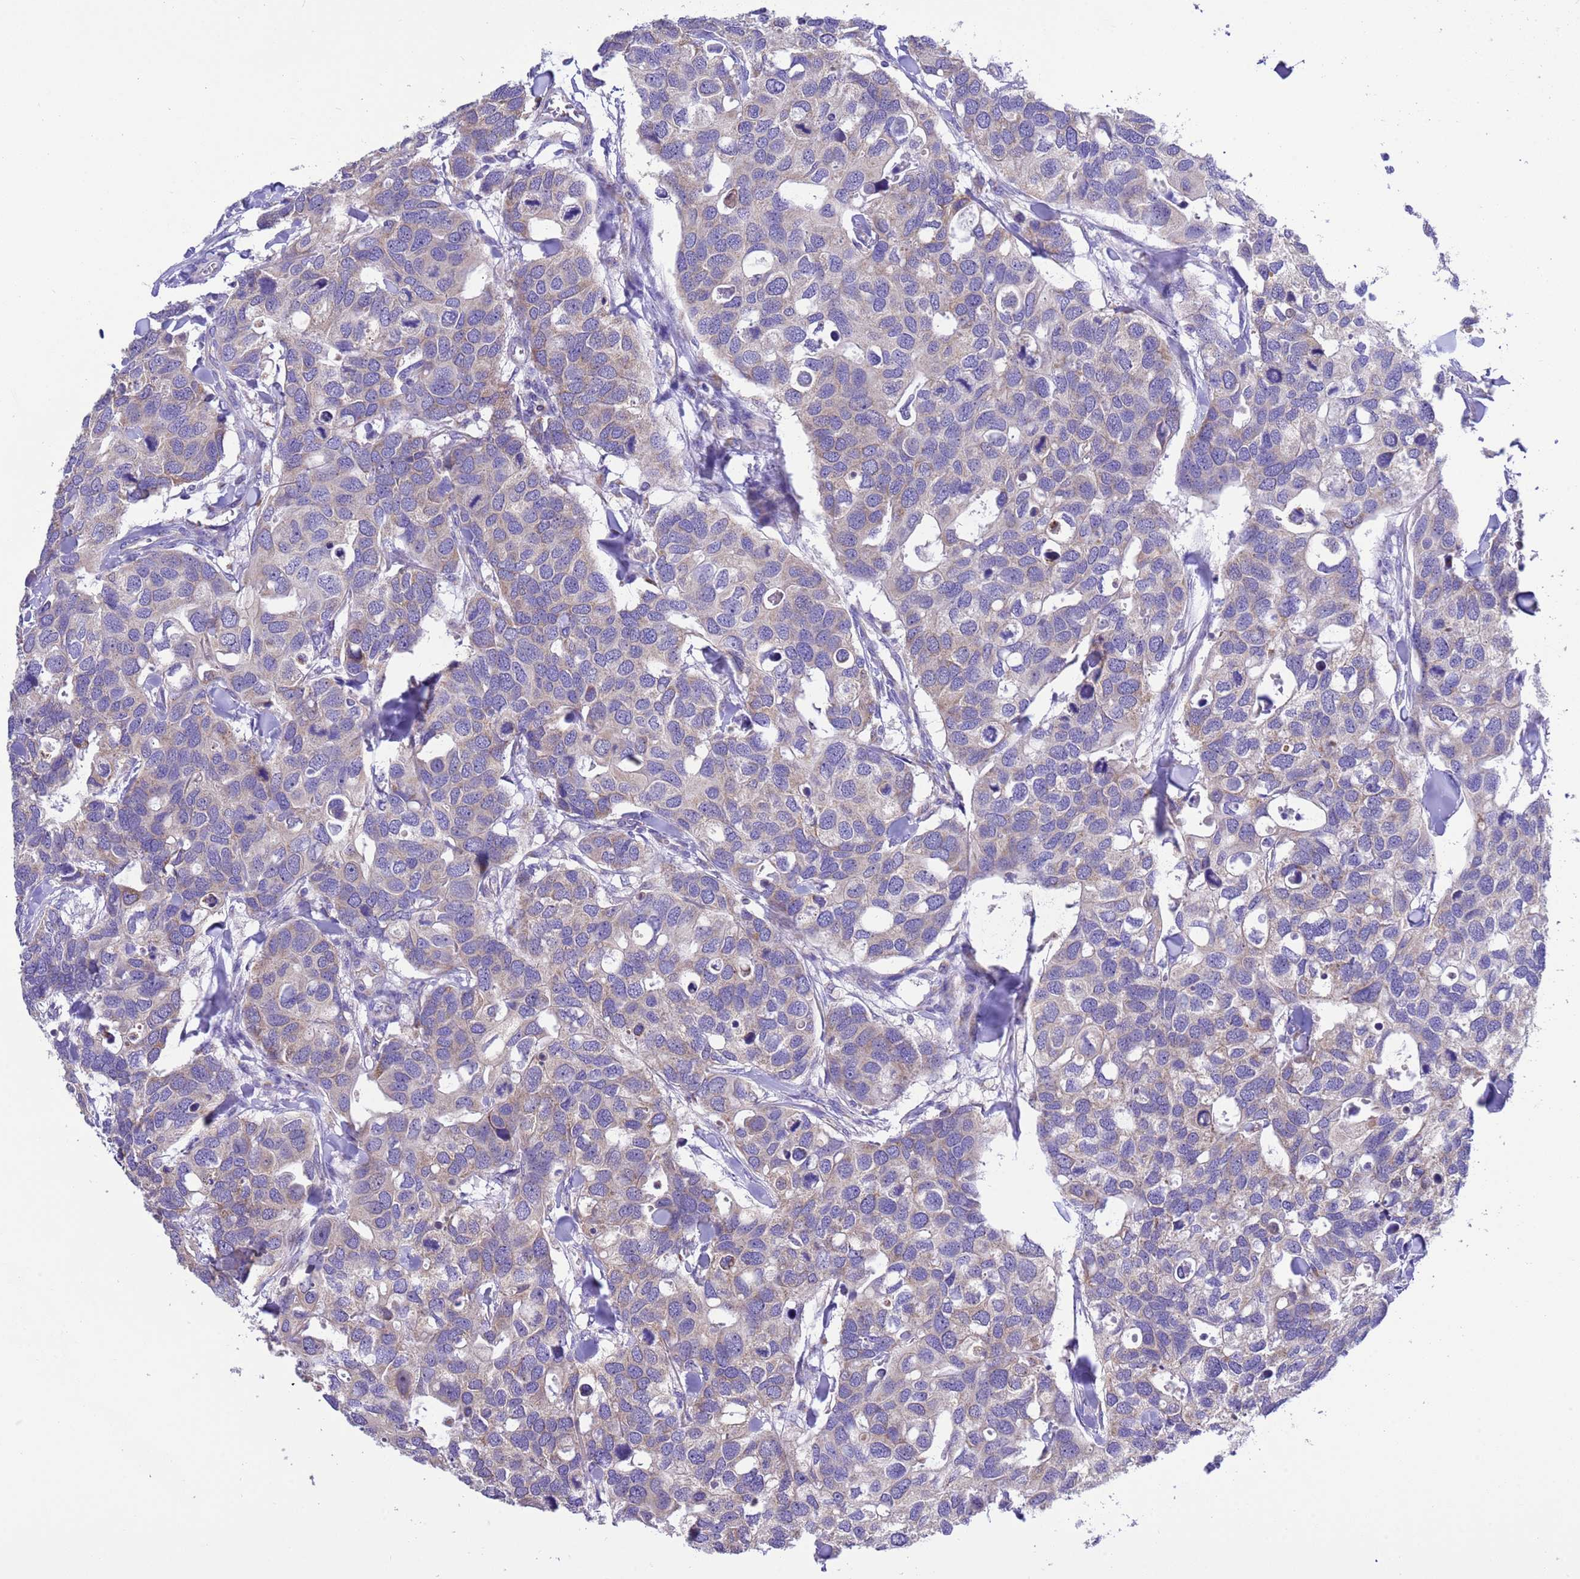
{"staining": {"intensity": "weak", "quantity": "<25%", "location": "cytoplasmic/membranous"}, "tissue": "breast cancer", "cell_type": "Tumor cells", "image_type": "cancer", "snomed": [{"axis": "morphology", "description": "Duct carcinoma"}, {"axis": "topography", "description": "Breast"}], "caption": "High magnification brightfield microscopy of breast infiltrating ductal carcinoma stained with DAB (3,3'-diaminobenzidine) (brown) and counterstained with hematoxylin (blue): tumor cells show no significant staining.", "gene": "CCDC191", "patient": {"sex": "female", "age": 83}}